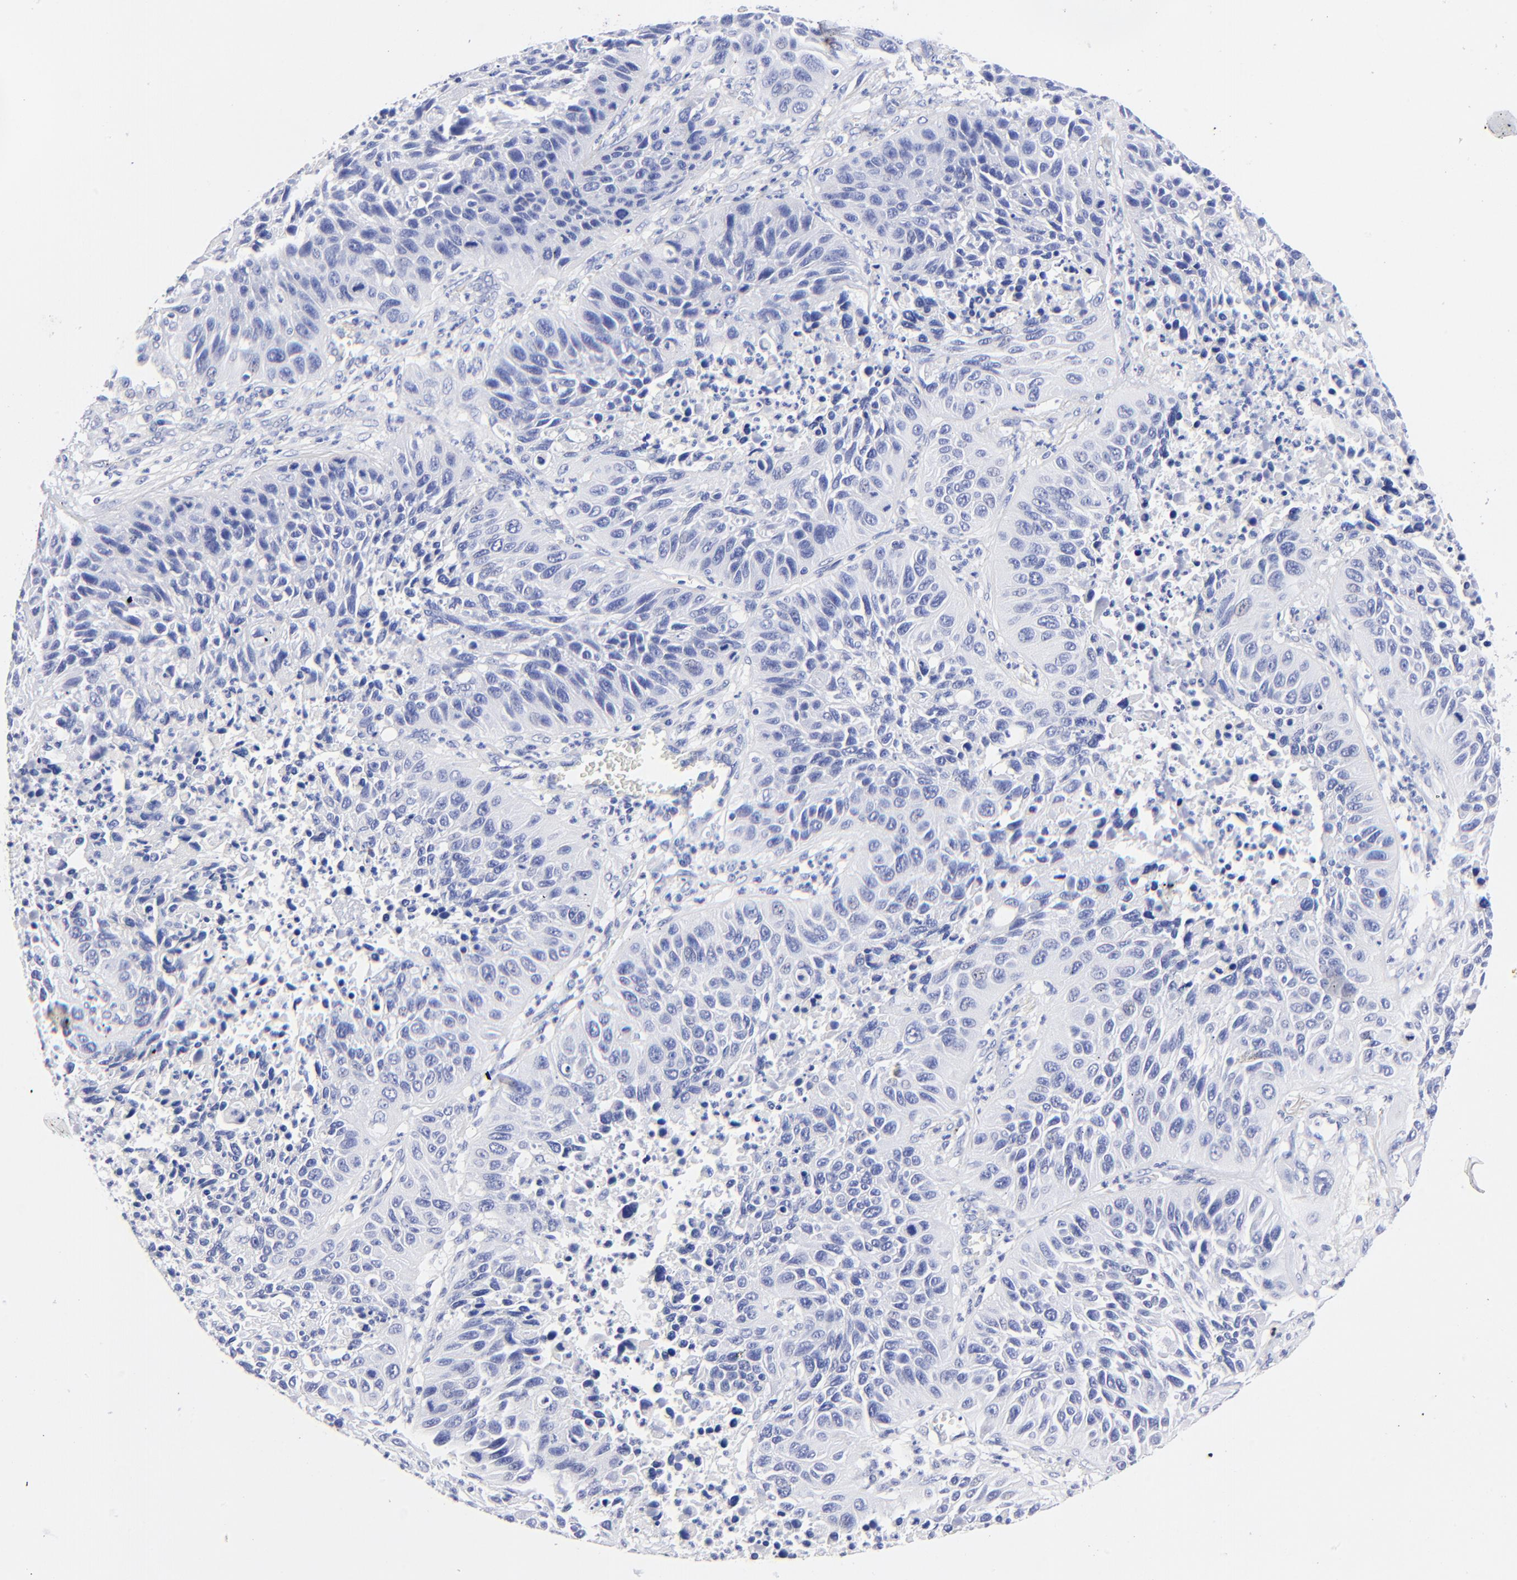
{"staining": {"intensity": "negative", "quantity": "none", "location": "none"}, "tissue": "lung cancer", "cell_type": "Tumor cells", "image_type": "cancer", "snomed": [{"axis": "morphology", "description": "Squamous cell carcinoma, NOS"}, {"axis": "topography", "description": "Lung"}], "caption": "IHC of human lung squamous cell carcinoma displays no positivity in tumor cells.", "gene": "HORMAD2", "patient": {"sex": "female", "age": 76}}